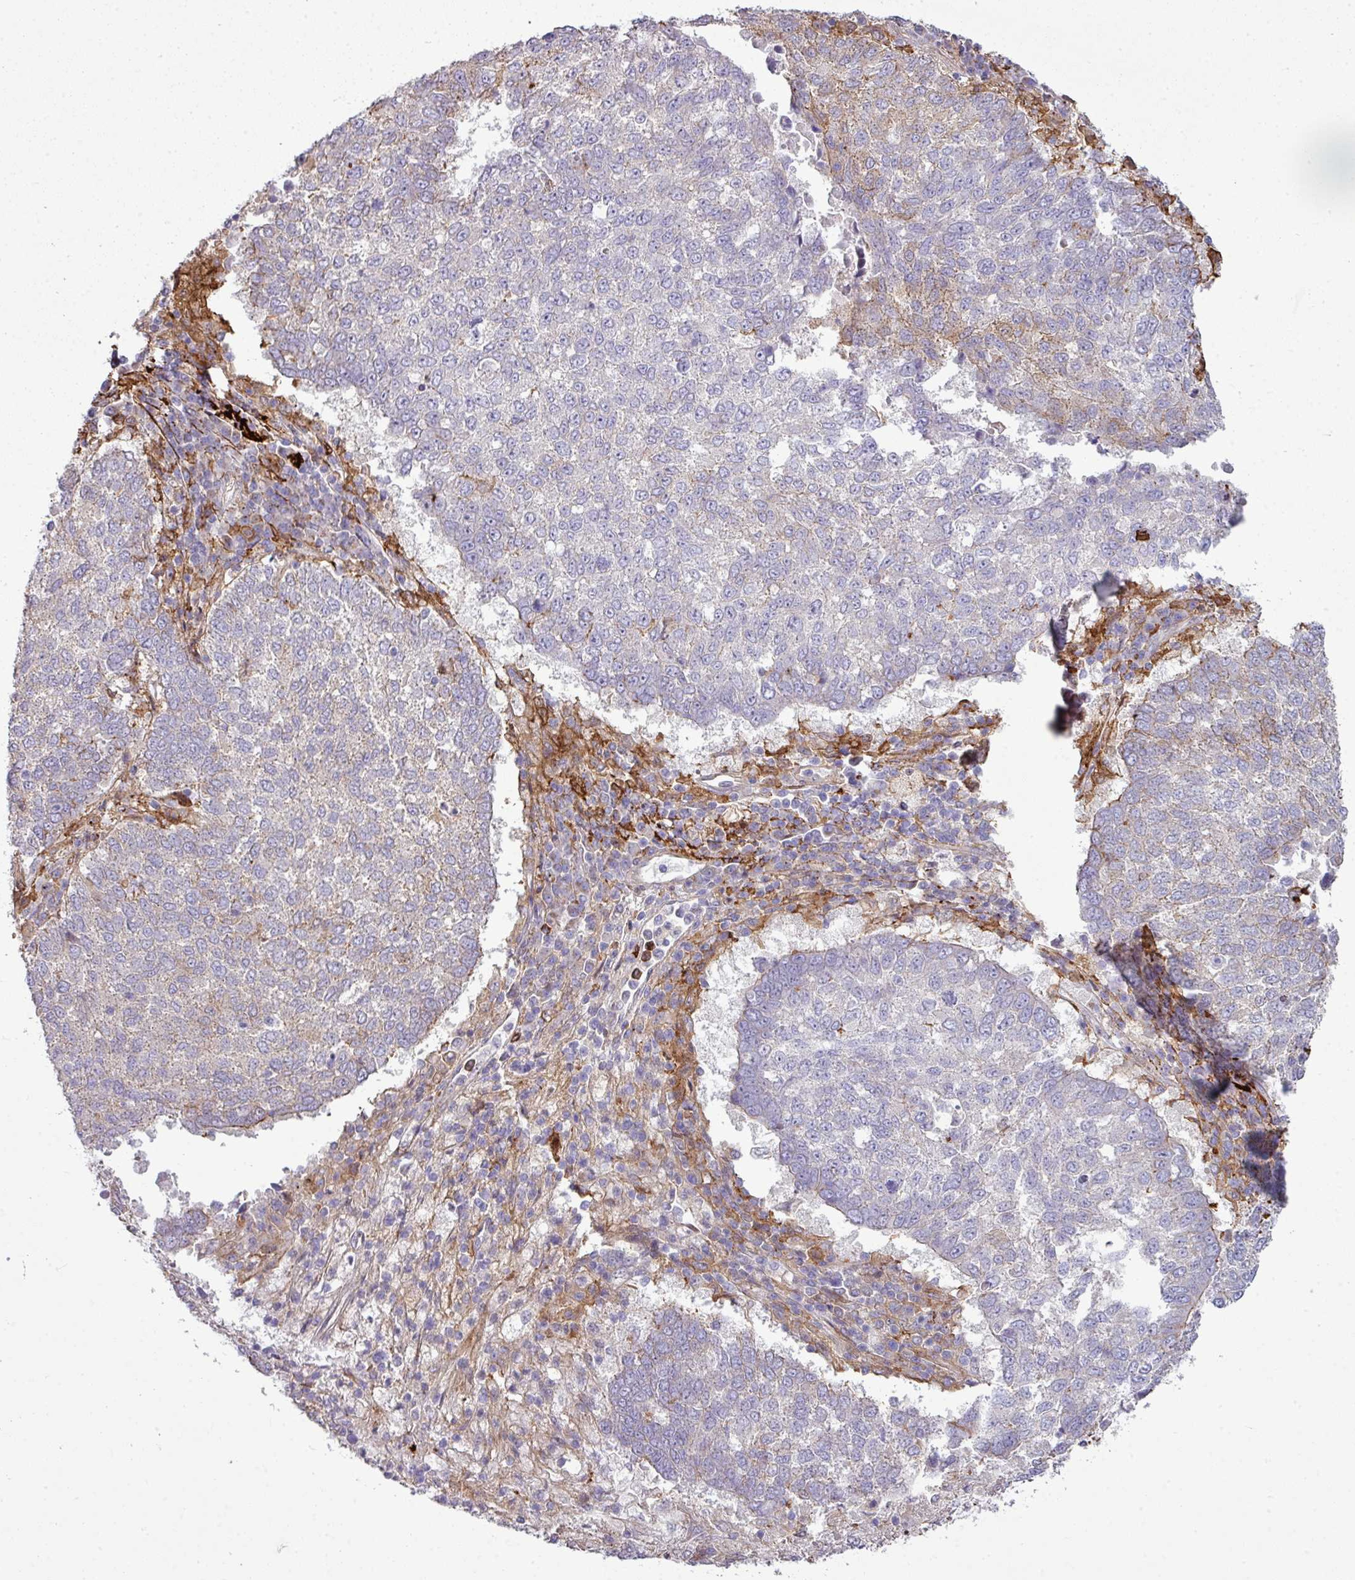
{"staining": {"intensity": "weak", "quantity": "<25%", "location": "cytoplasmic/membranous"}, "tissue": "lung cancer", "cell_type": "Tumor cells", "image_type": "cancer", "snomed": [{"axis": "morphology", "description": "Squamous cell carcinoma, NOS"}, {"axis": "topography", "description": "Lung"}], "caption": "There is no significant expression in tumor cells of lung squamous cell carcinoma. (DAB immunohistochemistry, high magnification).", "gene": "COL8A1", "patient": {"sex": "male", "age": 73}}